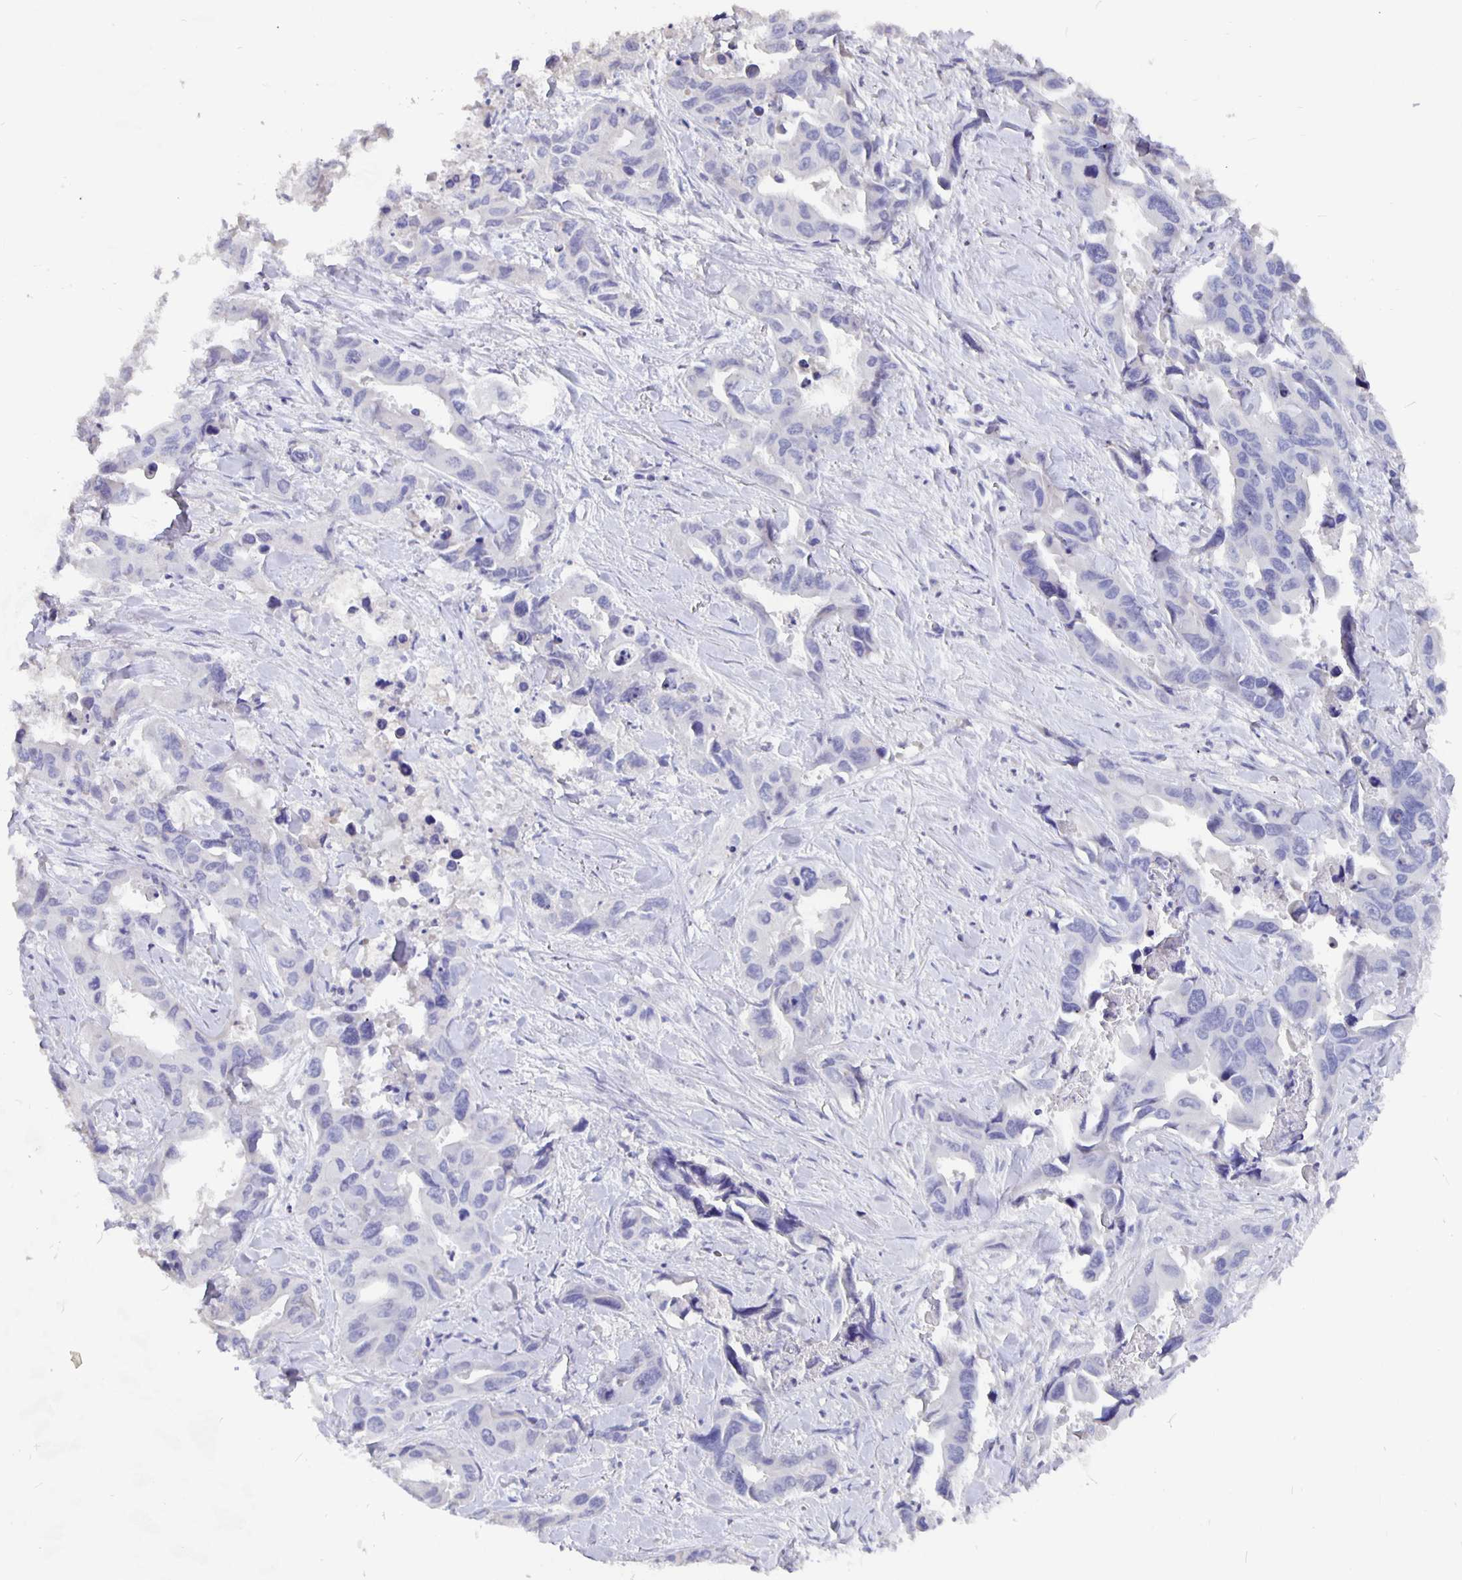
{"staining": {"intensity": "negative", "quantity": "none", "location": "none"}, "tissue": "lung cancer", "cell_type": "Tumor cells", "image_type": "cancer", "snomed": [{"axis": "morphology", "description": "Adenocarcinoma, NOS"}, {"axis": "topography", "description": "Lung"}], "caption": "This is a histopathology image of IHC staining of lung adenocarcinoma, which shows no expression in tumor cells.", "gene": "CFAP74", "patient": {"sex": "male", "age": 64}}